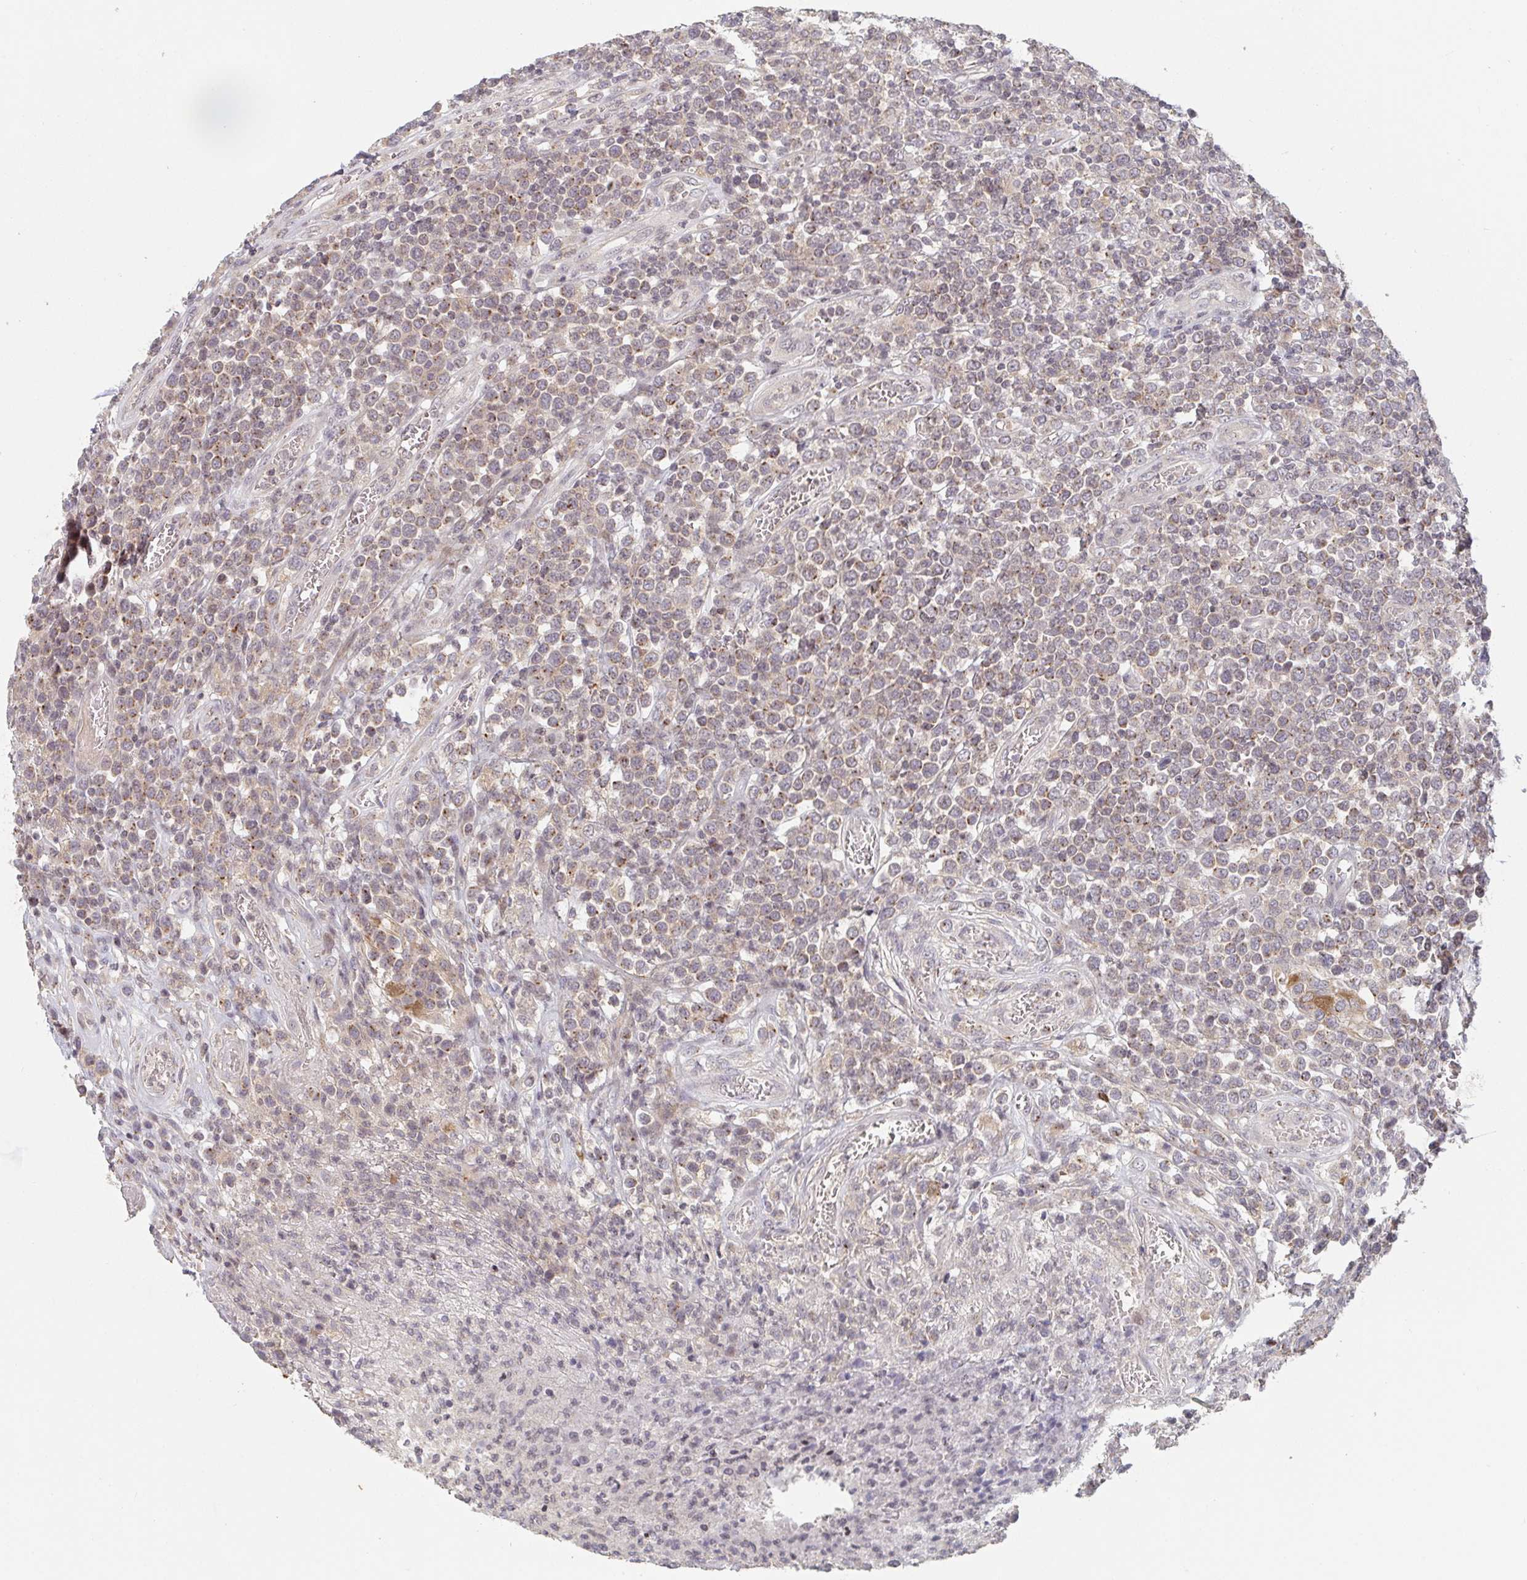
{"staining": {"intensity": "weak", "quantity": "25%-75%", "location": "cytoplasmic/membranous"}, "tissue": "lymphoma", "cell_type": "Tumor cells", "image_type": "cancer", "snomed": [{"axis": "morphology", "description": "Malignant lymphoma, non-Hodgkin's type, High grade"}, {"axis": "topography", "description": "Soft tissue"}], "caption": "DAB (3,3'-diaminobenzidine) immunohistochemical staining of human high-grade malignant lymphoma, non-Hodgkin's type demonstrates weak cytoplasmic/membranous protein expression in approximately 25%-75% of tumor cells.", "gene": "DCST1", "patient": {"sex": "female", "age": 56}}